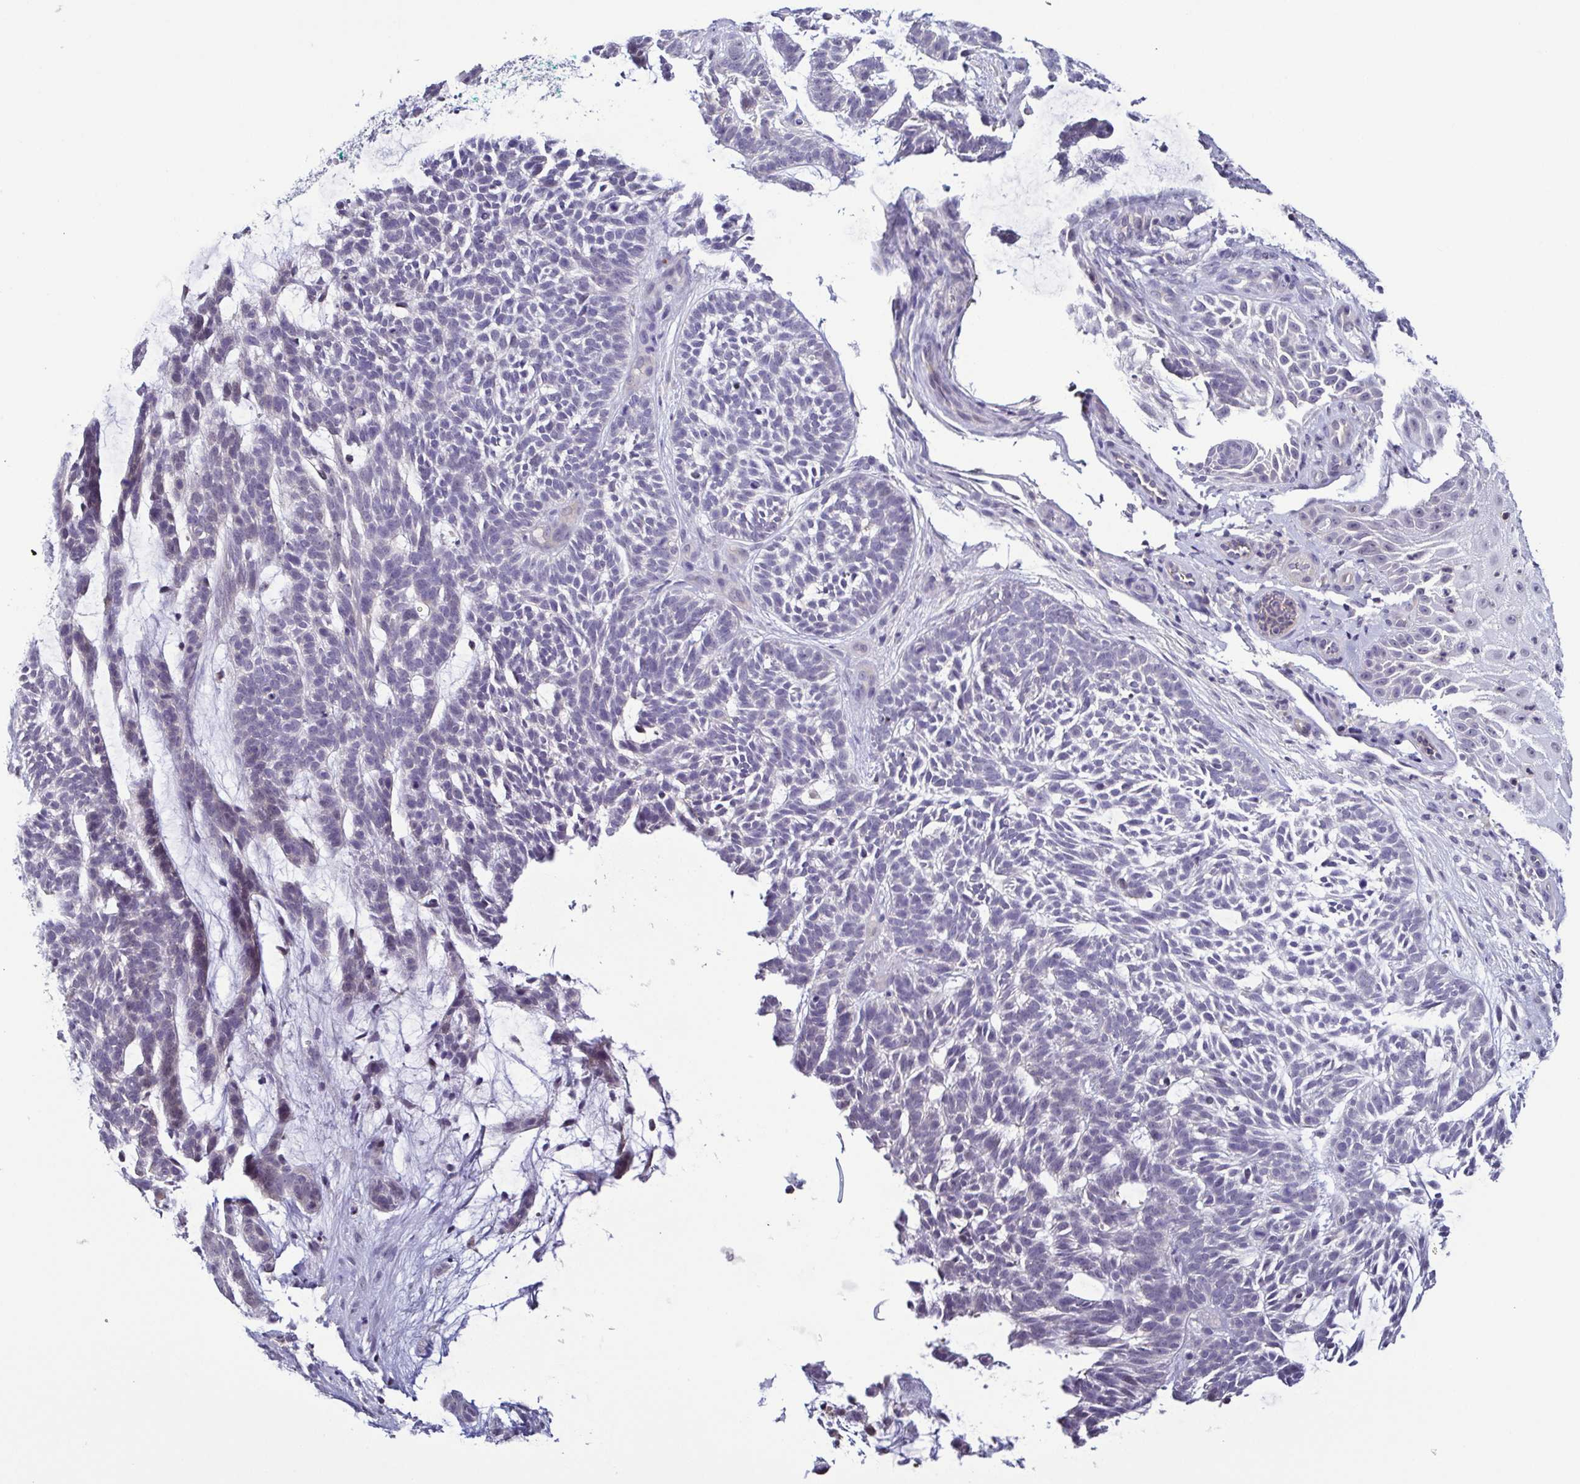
{"staining": {"intensity": "negative", "quantity": "none", "location": "none"}, "tissue": "skin cancer", "cell_type": "Tumor cells", "image_type": "cancer", "snomed": [{"axis": "morphology", "description": "Basal cell carcinoma"}, {"axis": "topography", "description": "Skin"}, {"axis": "topography", "description": "Skin, foot"}], "caption": "Photomicrograph shows no protein expression in tumor cells of skin cancer (basal cell carcinoma) tissue. (Brightfield microscopy of DAB (3,3'-diaminobenzidine) IHC at high magnification).", "gene": "TNNT2", "patient": {"sex": "female", "age": 77}}